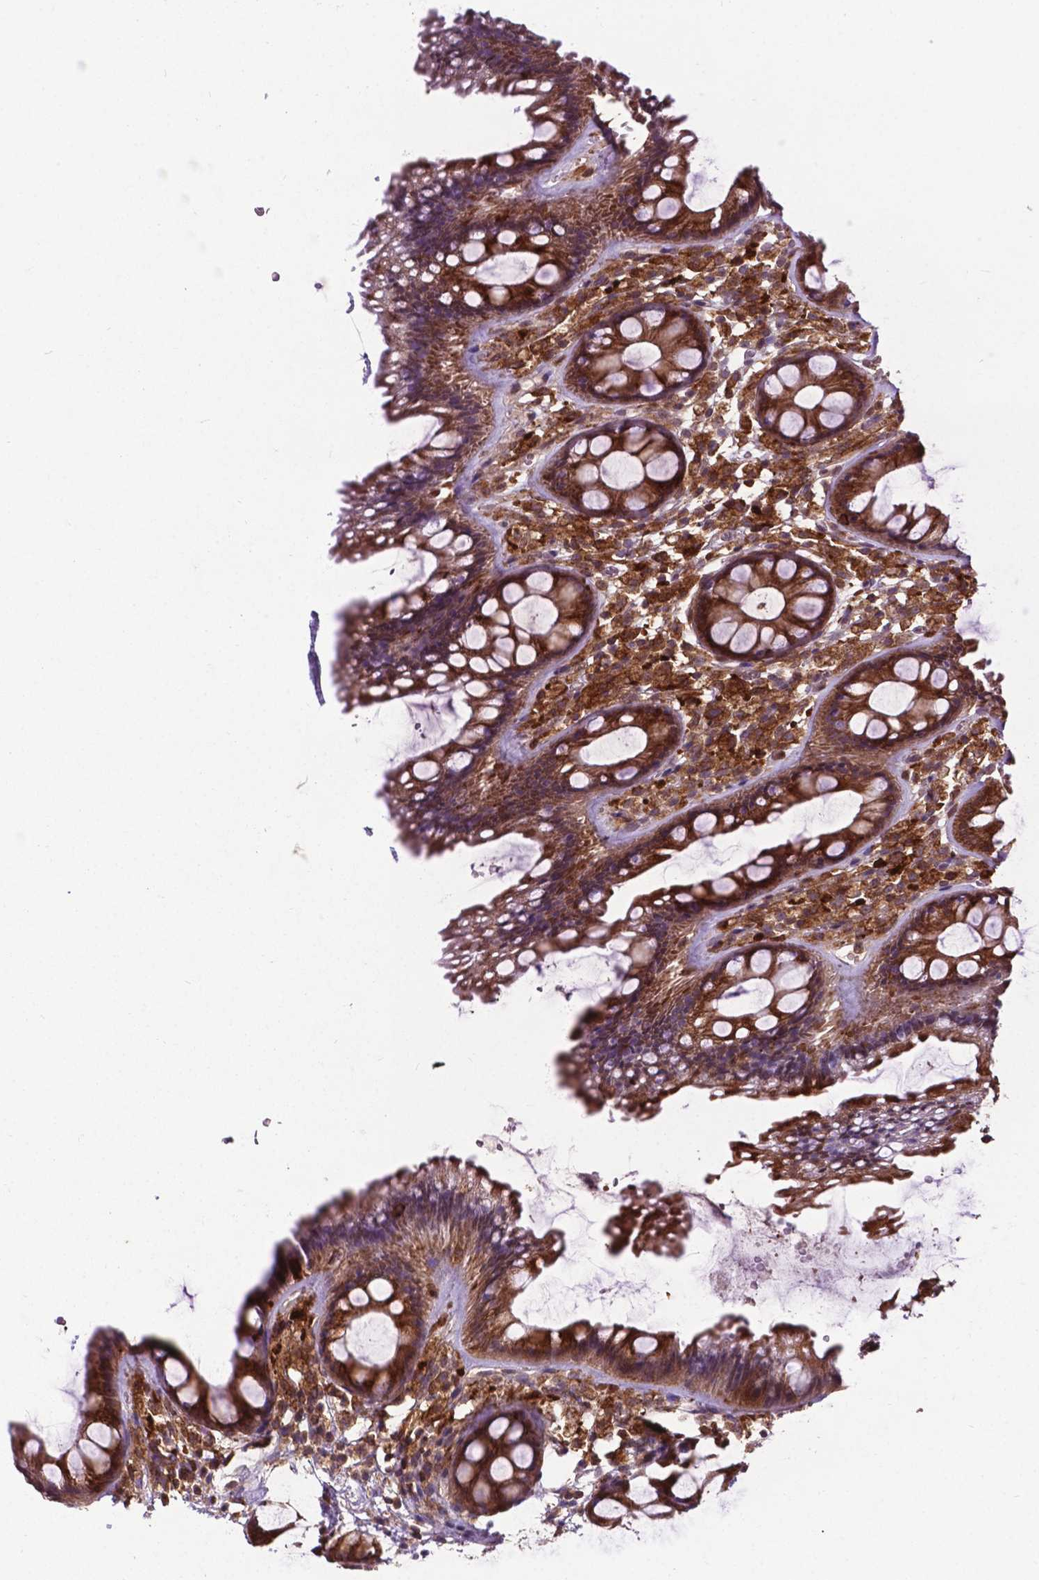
{"staining": {"intensity": "strong", "quantity": ">75%", "location": "cytoplasmic/membranous"}, "tissue": "rectum", "cell_type": "Glandular cells", "image_type": "normal", "snomed": [{"axis": "morphology", "description": "Normal tissue, NOS"}, {"axis": "topography", "description": "Rectum"}], "caption": "Immunohistochemistry photomicrograph of unremarkable rectum: rectum stained using IHC demonstrates high levels of strong protein expression localized specifically in the cytoplasmic/membranous of glandular cells, appearing as a cytoplasmic/membranous brown color.", "gene": "SMAD3", "patient": {"sex": "female", "age": 62}}